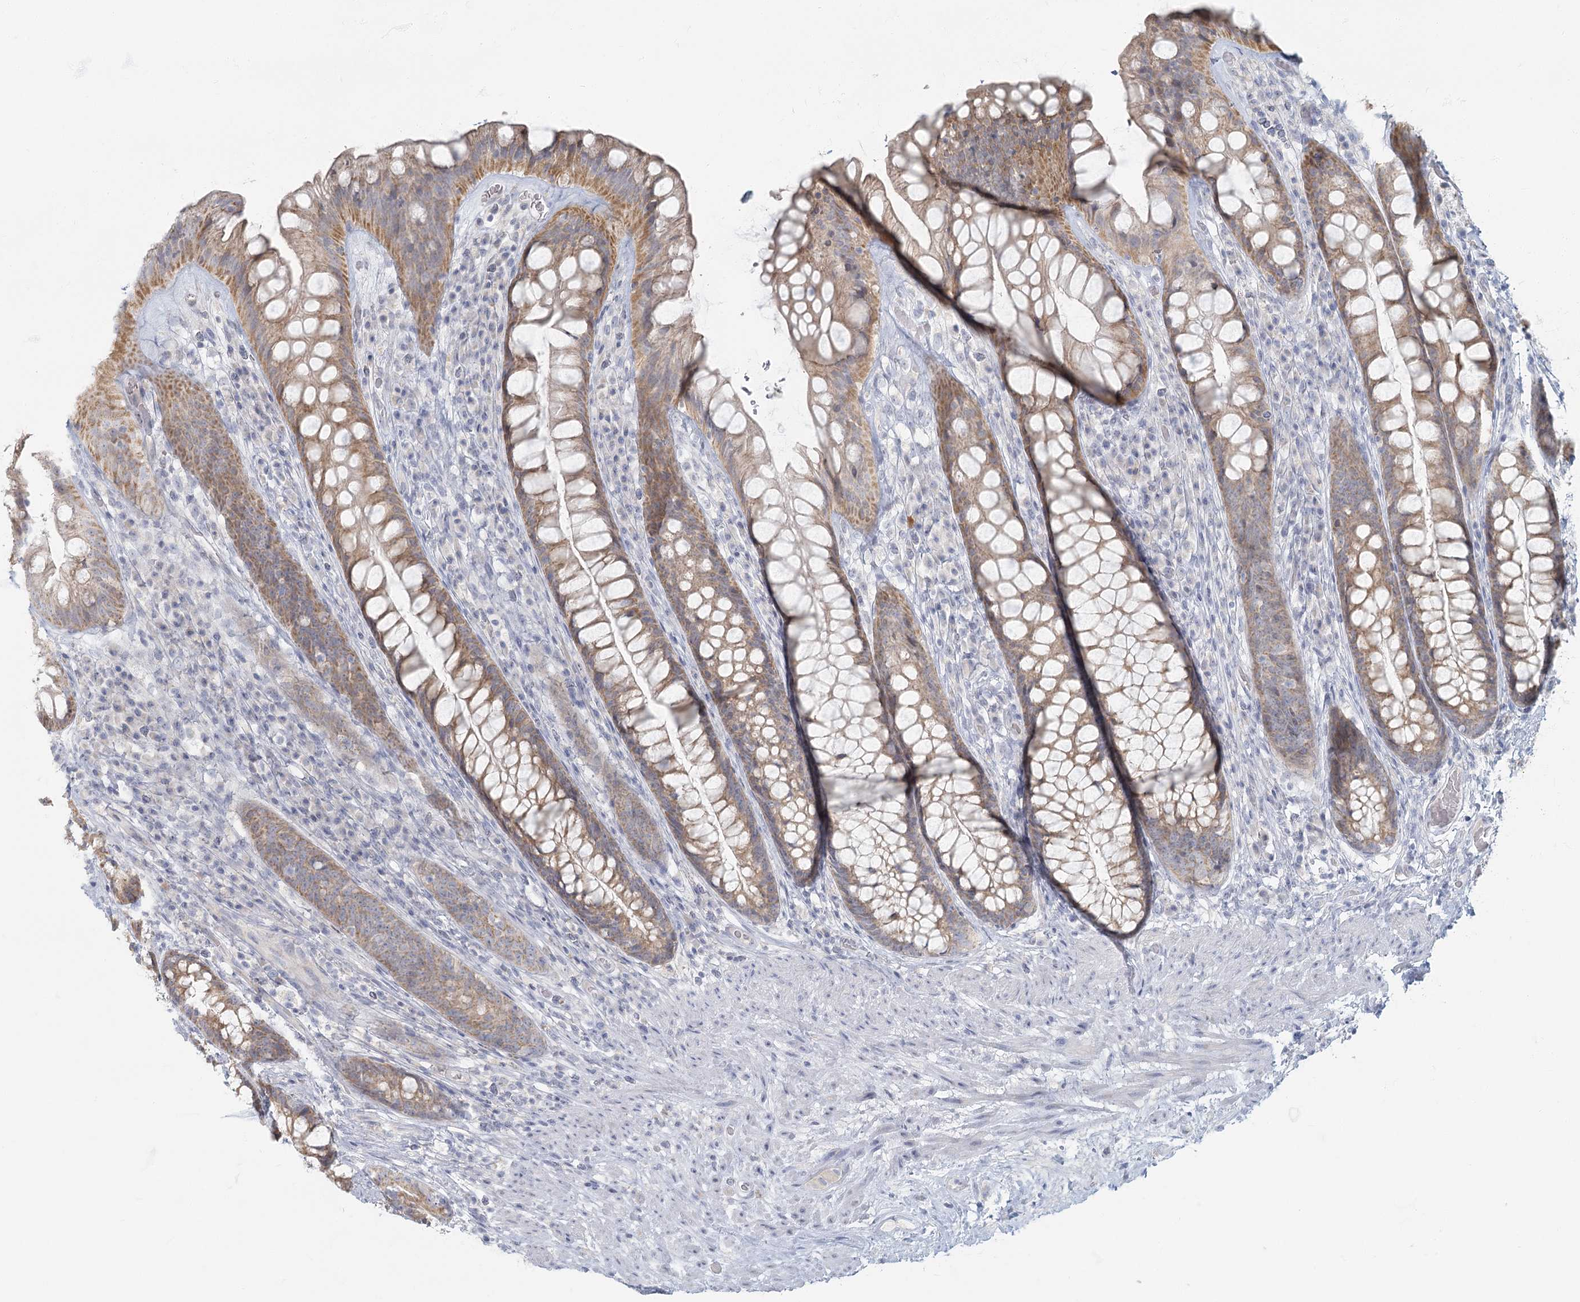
{"staining": {"intensity": "moderate", "quantity": ">75%", "location": "cytoplasmic/membranous"}, "tissue": "rectum", "cell_type": "Glandular cells", "image_type": "normal", "snomed": [{"axis": "morphology", "description": "Normal tissue, NOS"}, {"axis": "topography", "description": "Rectum"}], "caption": "Brown immunohistochemical staining in unremarkable human rectum reveals moderate cytoplasmic/membranous expression in approximately >75% of glandular cells.", "gene": "FAM110C", "patient": {"sex": "male", "age": 74}}